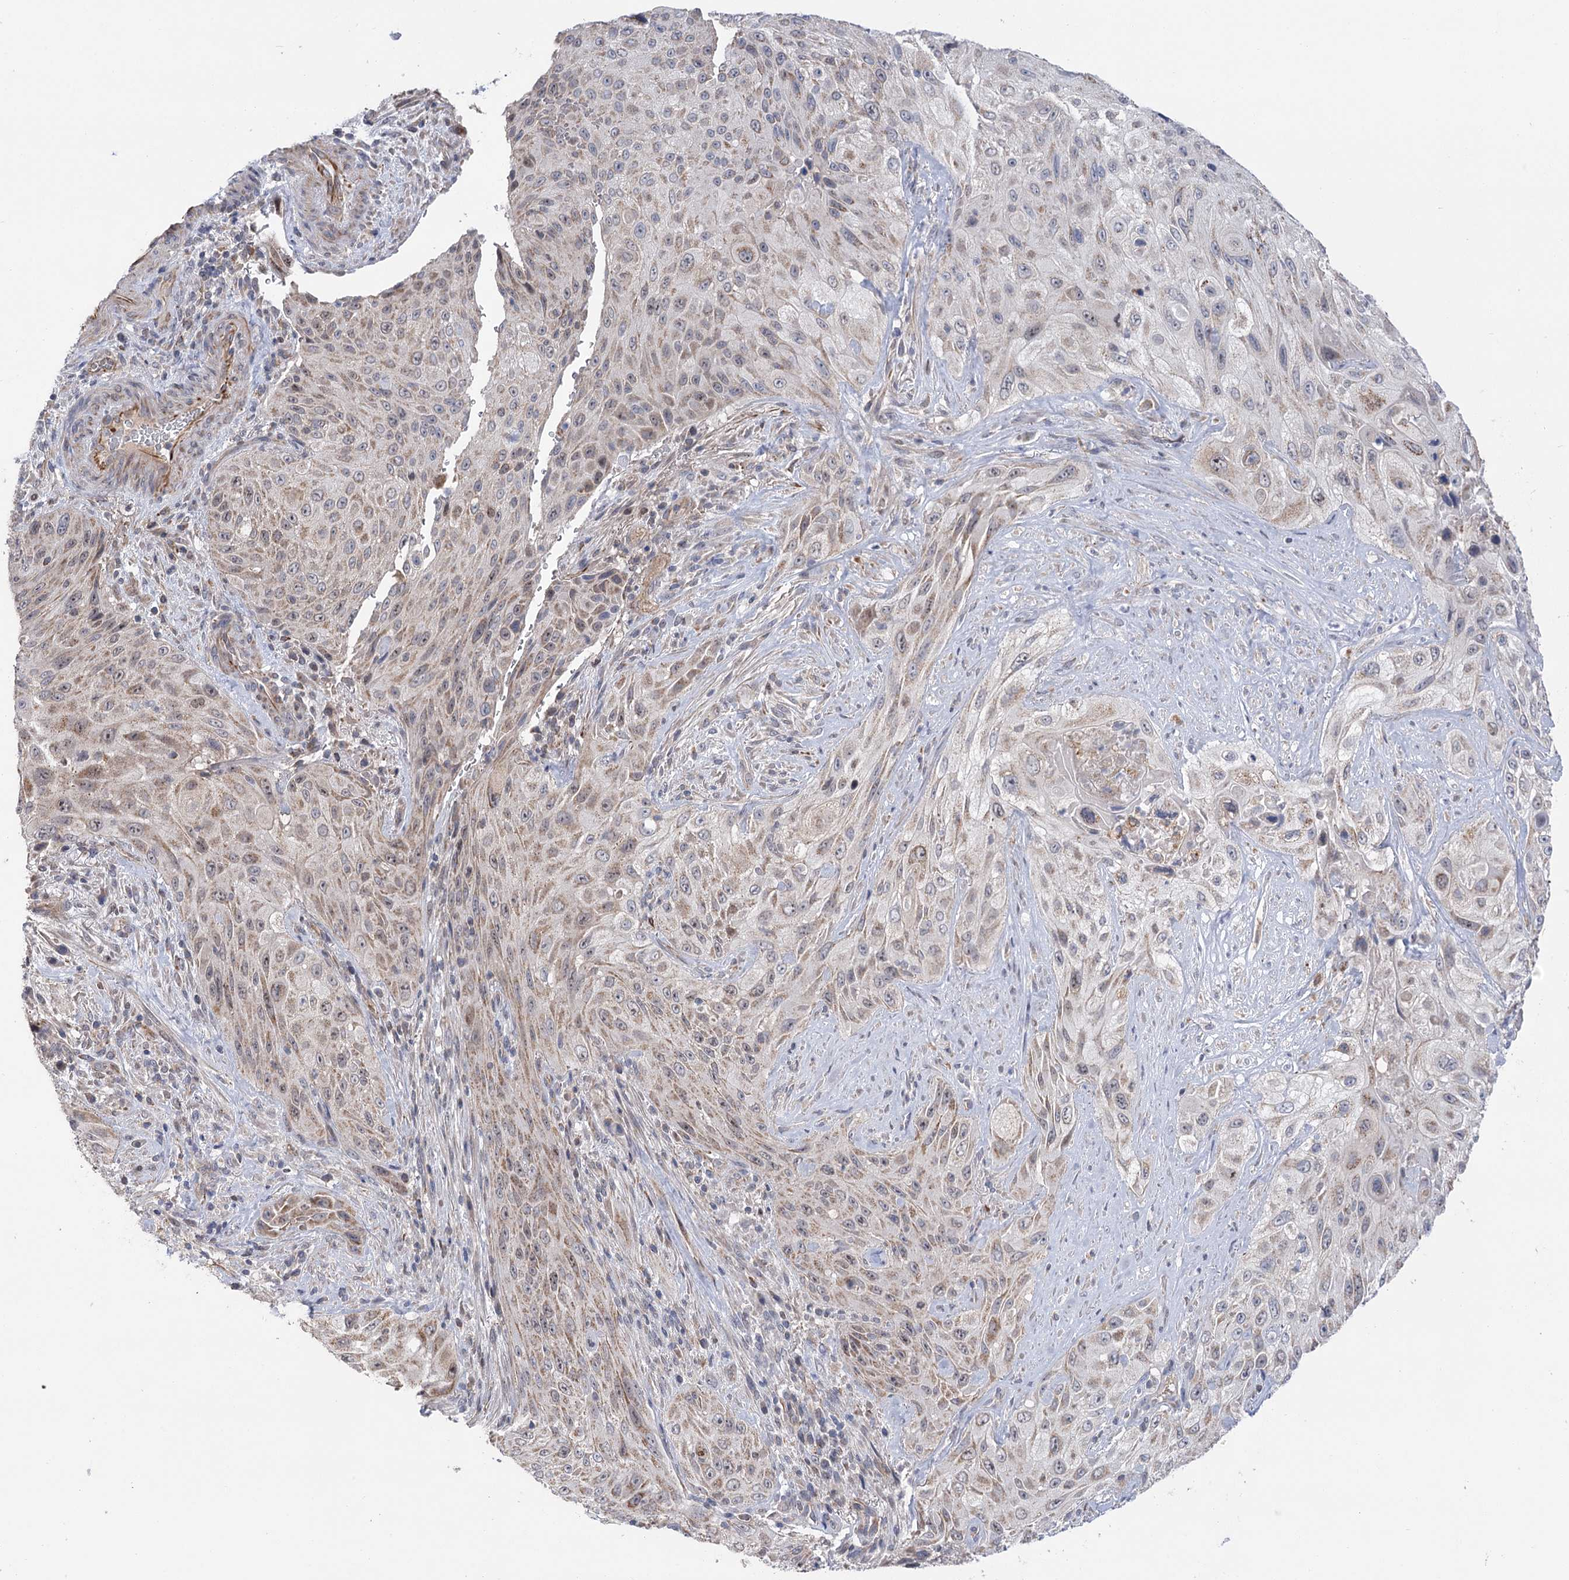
{"staining": {"intensity": "weak", "quantity": "25%-75%", "location": "cytoplasmic/membranous"}, "tissue": "cervical cancer", "cell_type": "Tumor cells", "image_type": "cancer", "snomed": [{"axis": "morphology", "description": "Squamous cell carcinoma, NOS"}, {"axis": "topography", "description": "Cervix"}], "caption": "Protein positivity by immunohistochemistry displays weak cytoplasmic/membranous staining in approximately 25%-75% of tumor cells in squamous cell carcinoma (cervical).", "gene": "ECHDC3", "patient": {"sex": "female", "age": 42}}